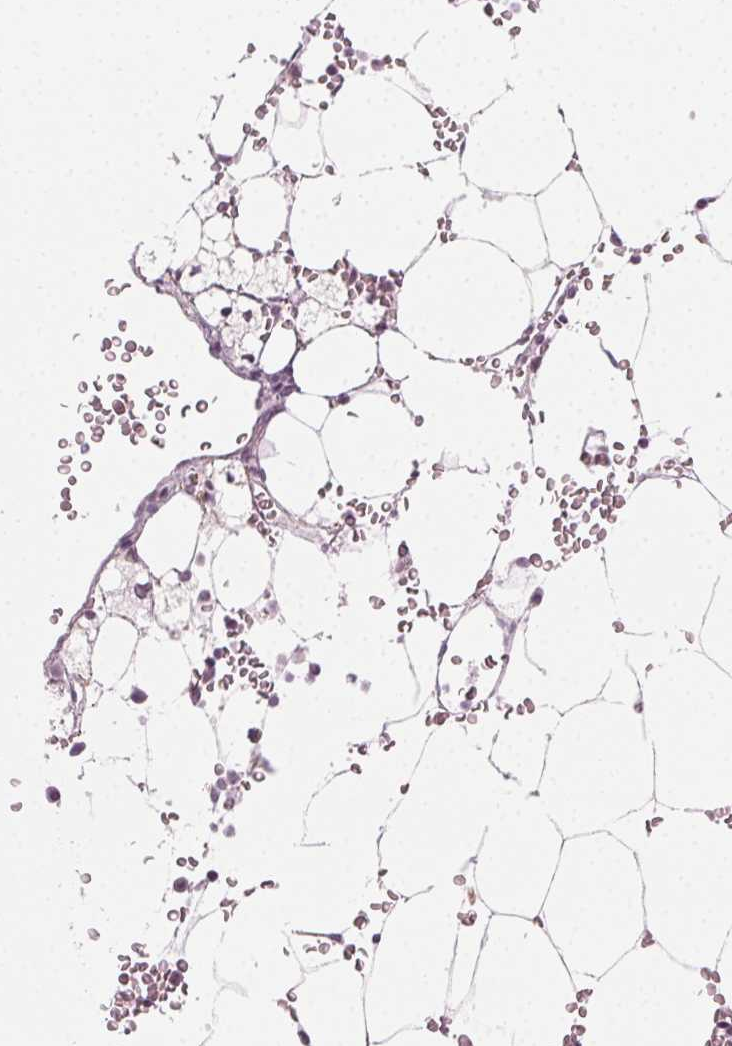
{"staining": {"intensity": "negative", "quantity": "none", "location": "none"}, "tissue": "bone marrow", "cell_type": "Hematopoietic cells", "image_type": "normal", "snomed": [{"axis": "morphology", "description": "Normal tissue, NOS"}, {"axis": "topography", "description": "Bone marrow"}], "caption": "Immunohistochemistry image of unremarkable bone marrow stained for a protein (brown), which shows no expression in hematopoietic cells.", "gene": "AIF1L", "patient": {"sex": "female", "age": 52}}